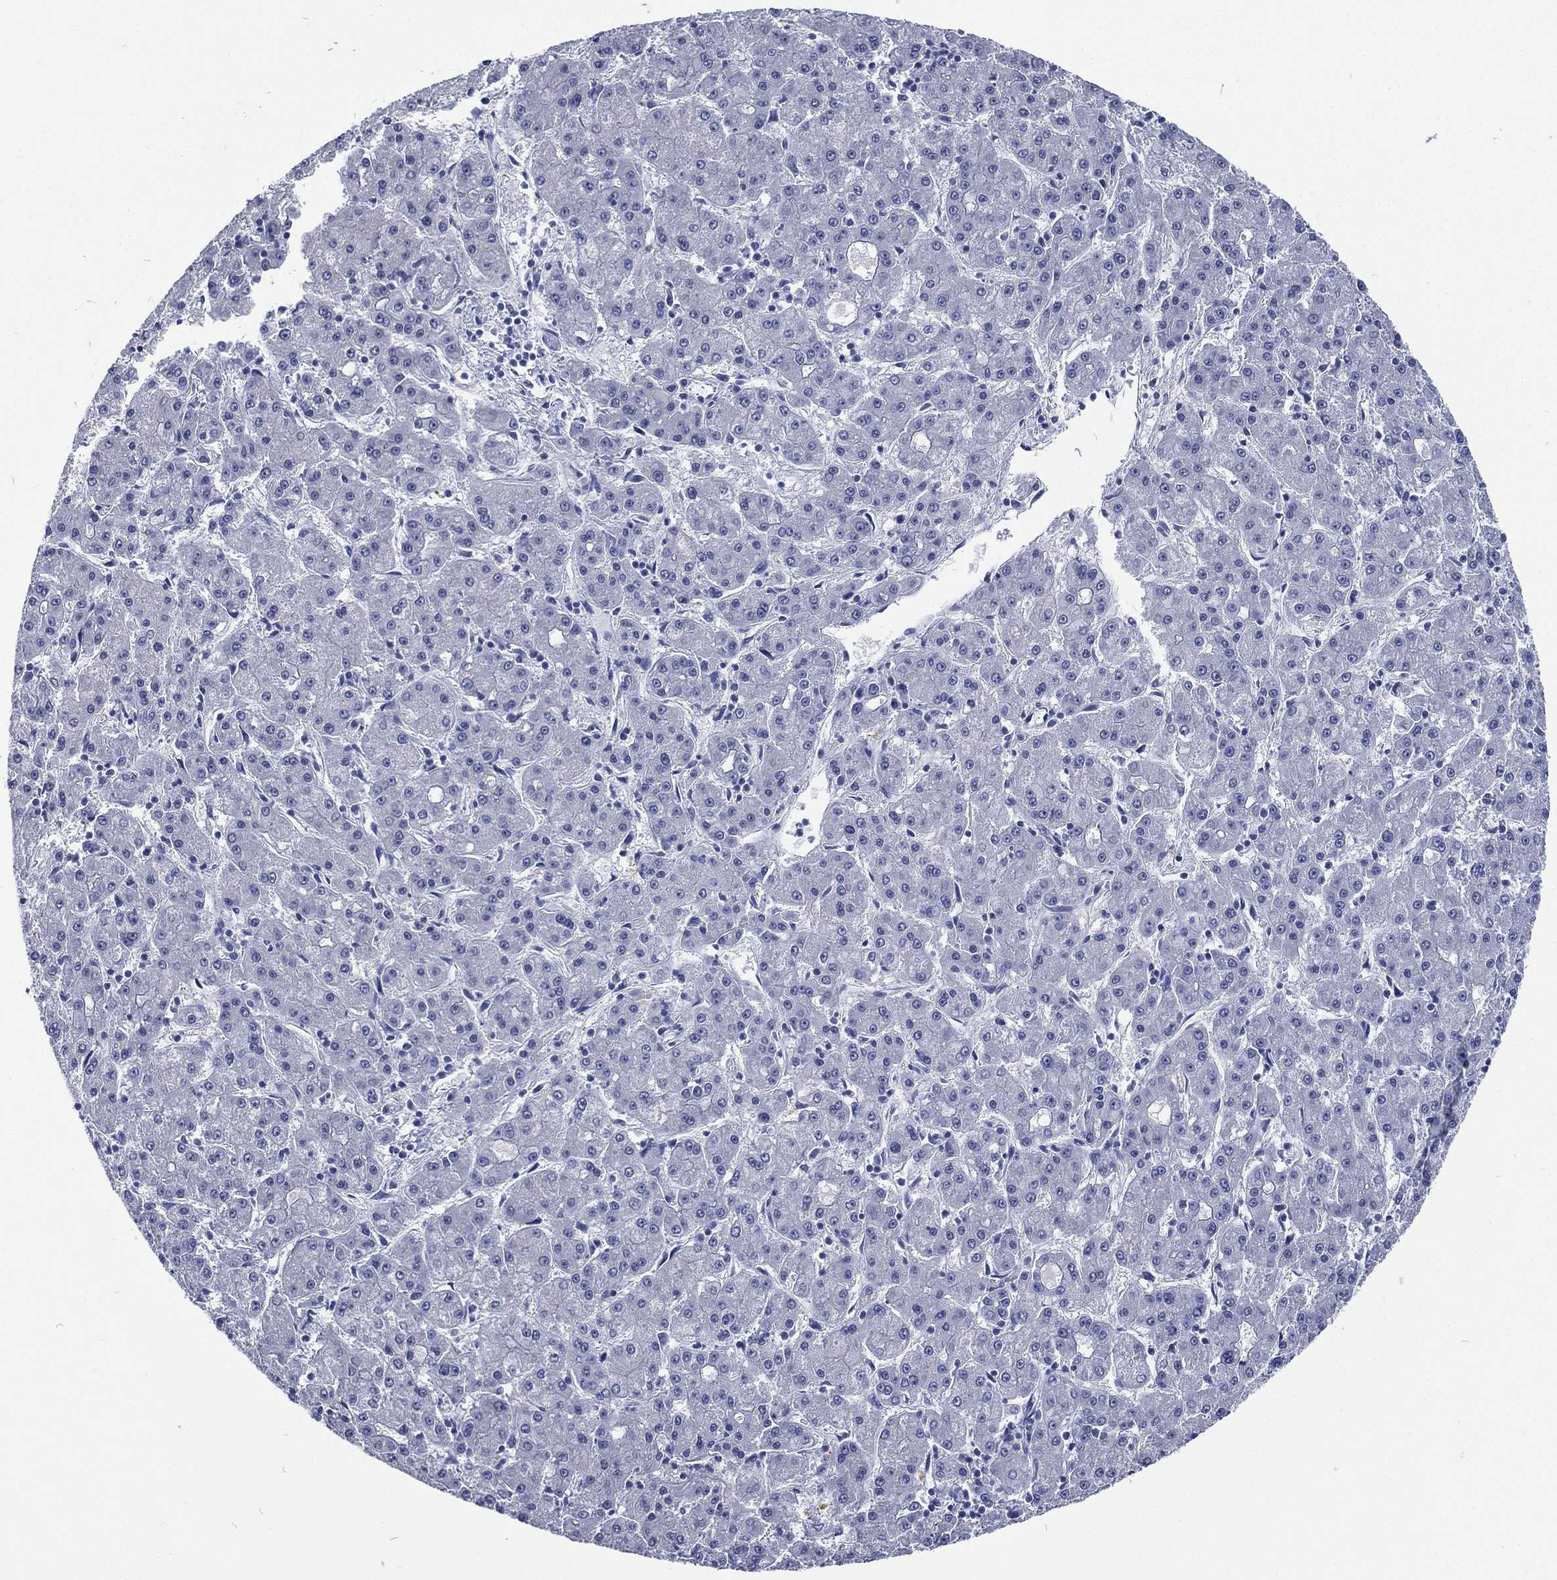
{"staining": {"intensity": "negative", "quantity": "none", "location": "none"}, "tissue": "liver cancer", "cell_type": "Tumor cells", "image_type": "cancer", "snomed": [{"axis": "morphology", "description": "Carcinoma, Hepatocellular, NOS"}, {"axis": "topography", "description": "Liver"}], "caption": "Immunohistochemistry histopathology image of neoplastic tissue: human liver cancer (hepatocellular carcinoma) stained with DAB displays no significant protein positivity in tumor cells.", "gene": "RSPH4A", "patient": {"sex": "male", "age": 73}}